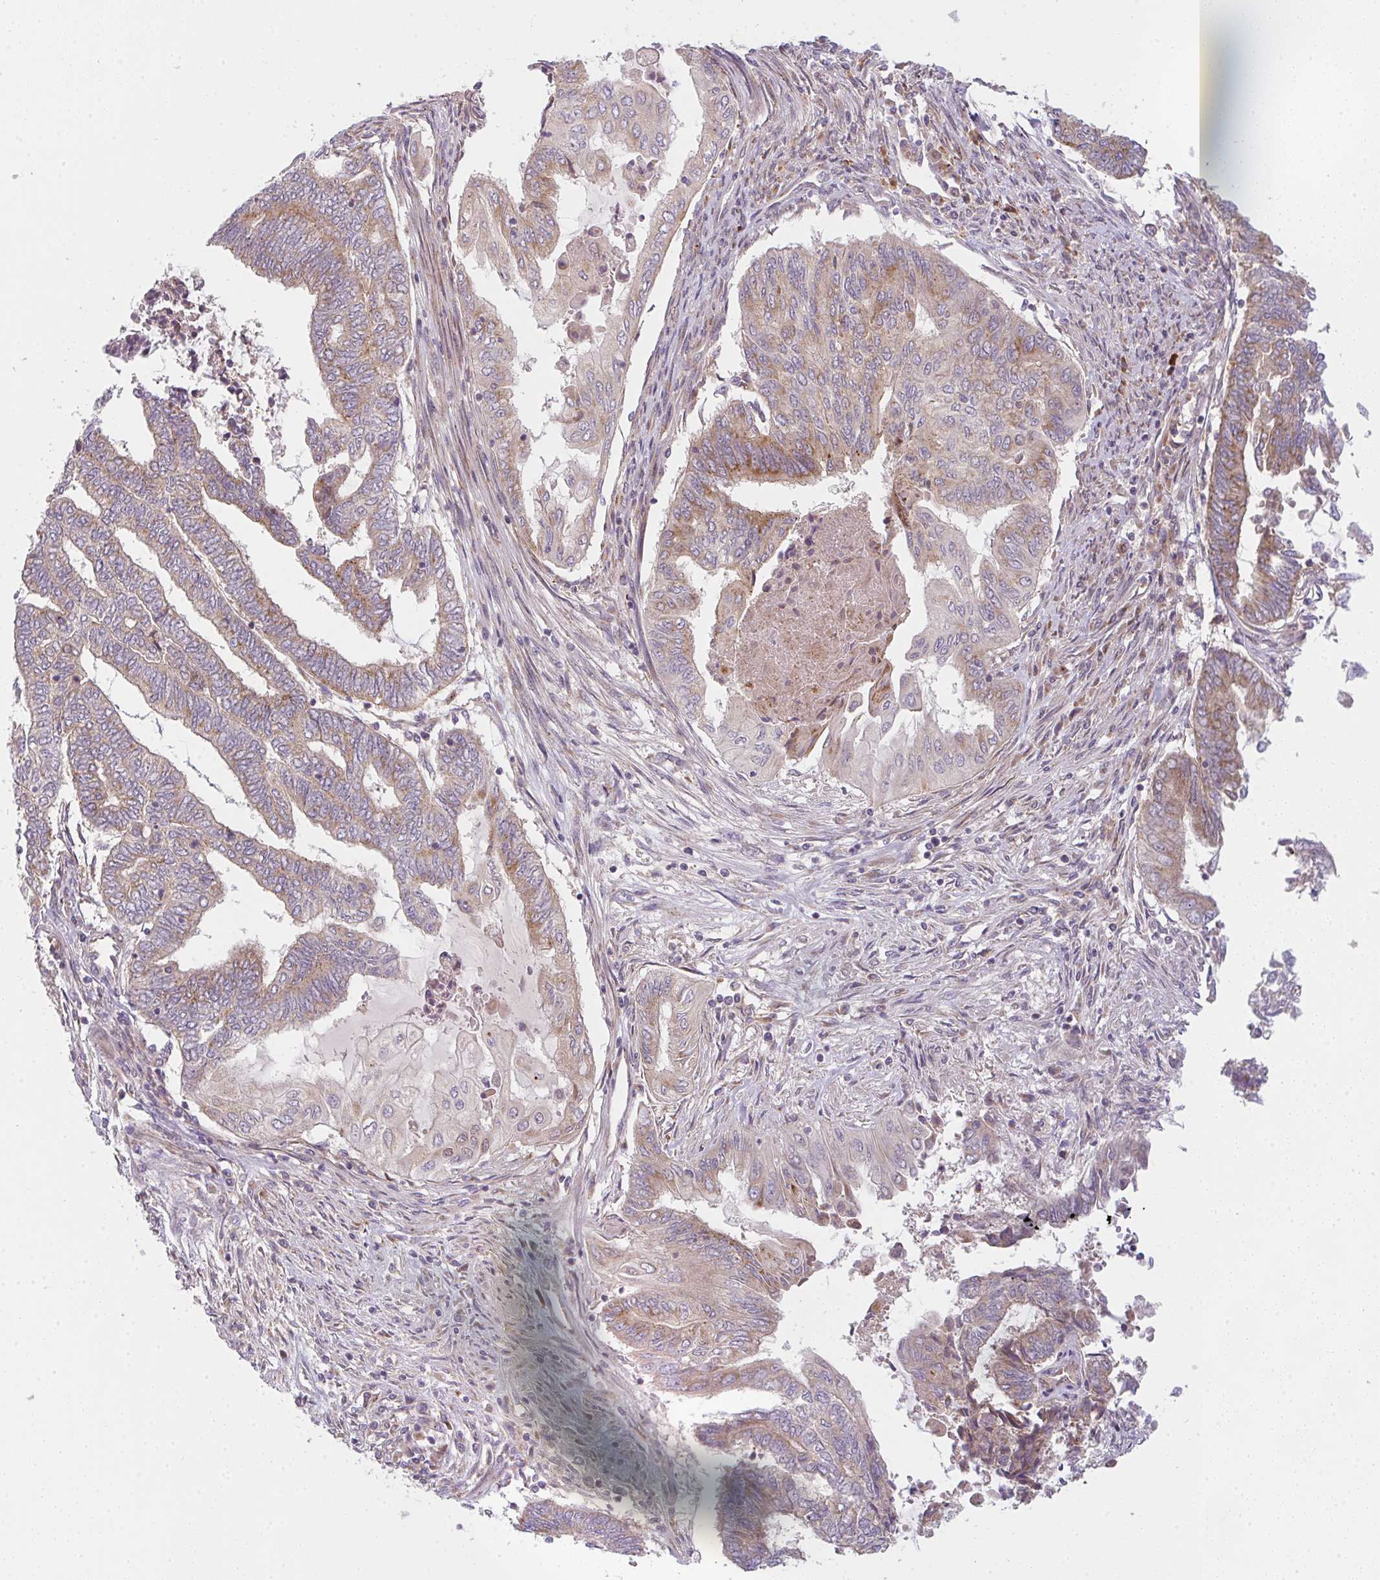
{"staining": {"intensity": "moderate", "quantity": "25%-75%", "location": "cytoplasmic/membranous"}, "tissue": "endometrial cancer", "cell_type": "Tumor cells", "image_type": "cancer", "snomed": [{"axis": "morphology", "description": "Adenocarcinoma, NOS"}, {"axis": "topography", "description": "Uterus"}, {"axis": "topography", "description": "Endometrium"}], "caption": "Protein staining by immunohistochemistry shows moderate cytoplasmic/membranous positivity in about 25%-75% of tumor cells in adenocarcinoma (endometrial). Using DAB (3,3'-diaminobenzidine) (brown) and hematoxylin (blue) stains, captured at high magnification using brightfield microscopy.", "gene": "GVQW3", "patient": {"sex": "female", "age": 70}}